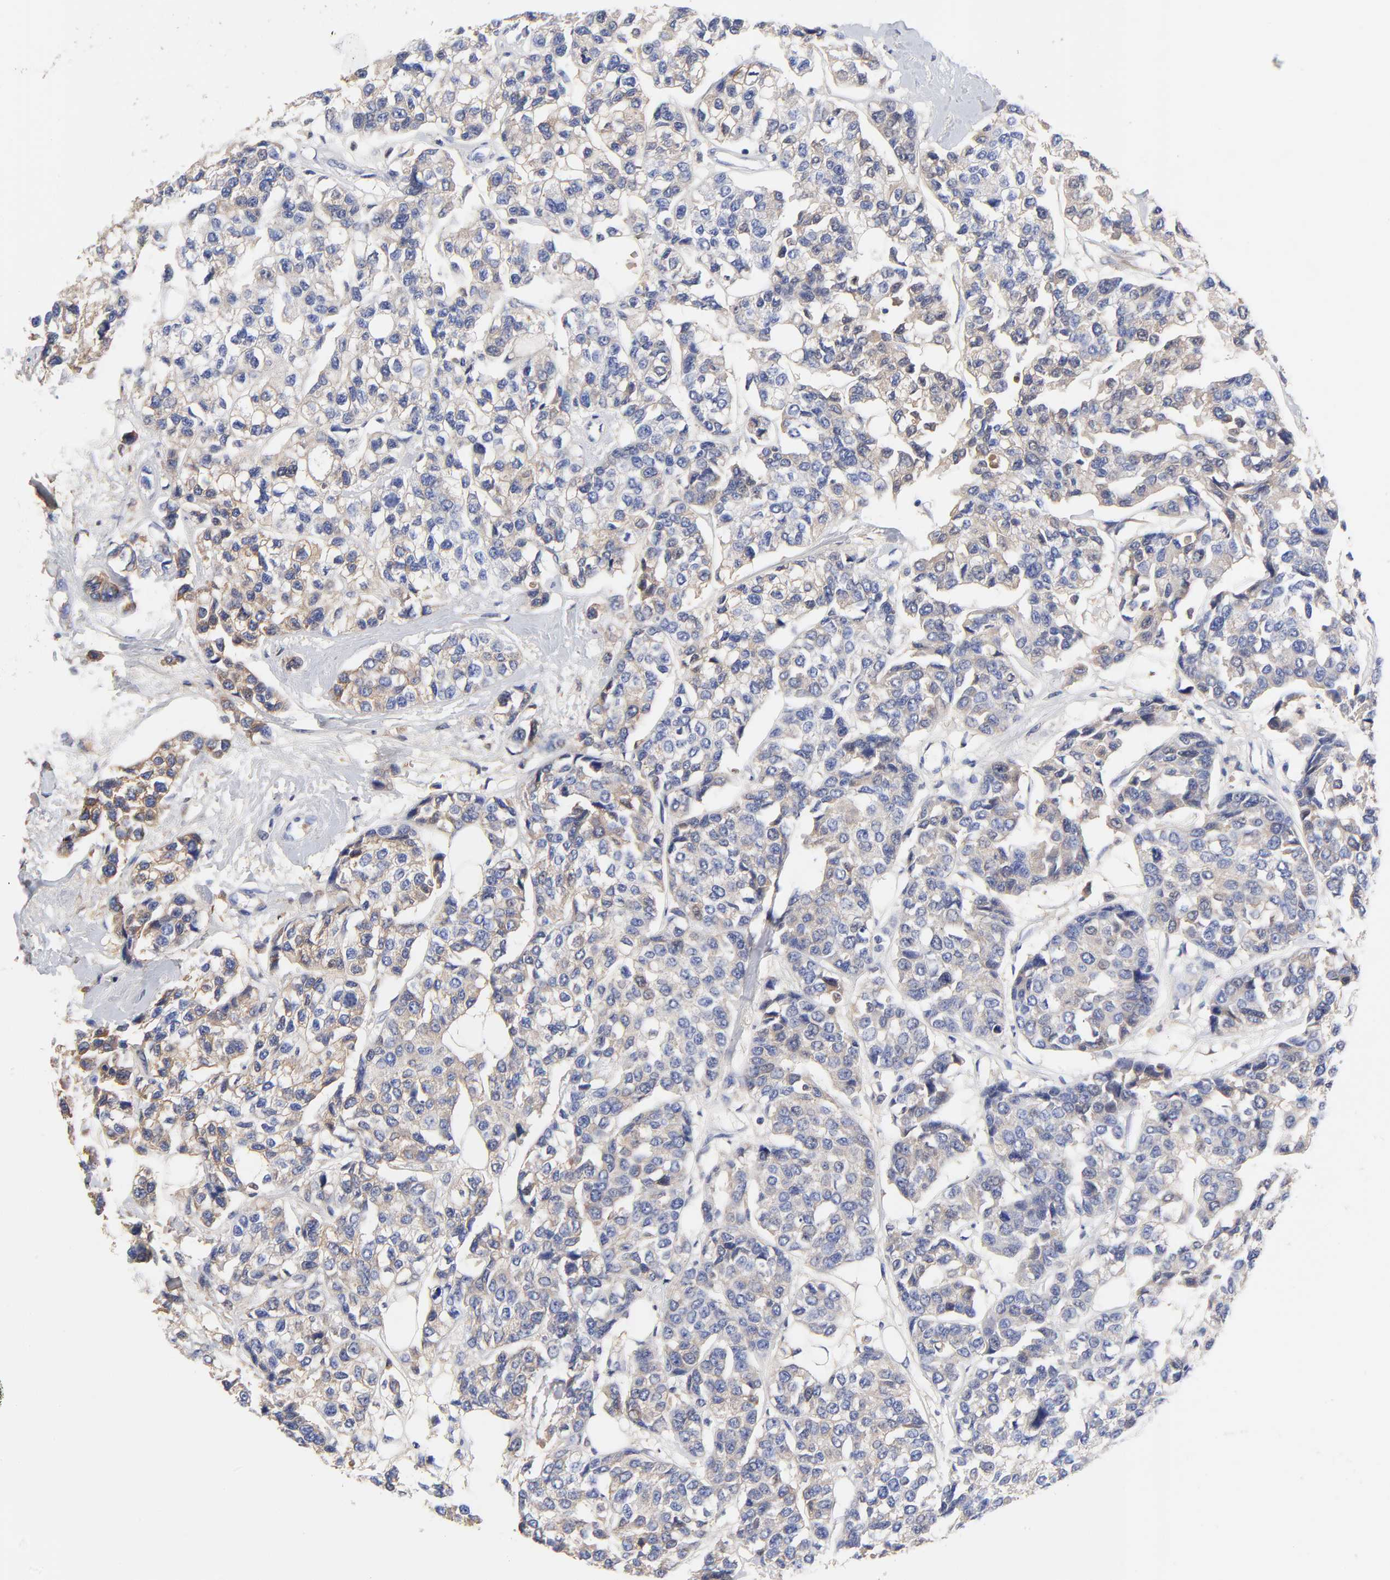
{"staining": {"intensity": "weak", "quantity": "25%-75%", "location": "cytoplasmic/membranous"}, "tissue": "breast cancer", "cell_type": "Tumor cells", "image_type": "cancer", "snomed": [{"axis": "morphology", "description": "Duct carcinoma"}, {"axis": "topography", "description": "Breast"}], "caption": "Protein expression analysis of invasive ductal carcinoma (breast) exhibits weak cytoplasmic/membranous staining in approximately 25%-75% of tumor cells.", "gene": "IGLV3-10", "patient": {"sex": "female", "age": 51}}